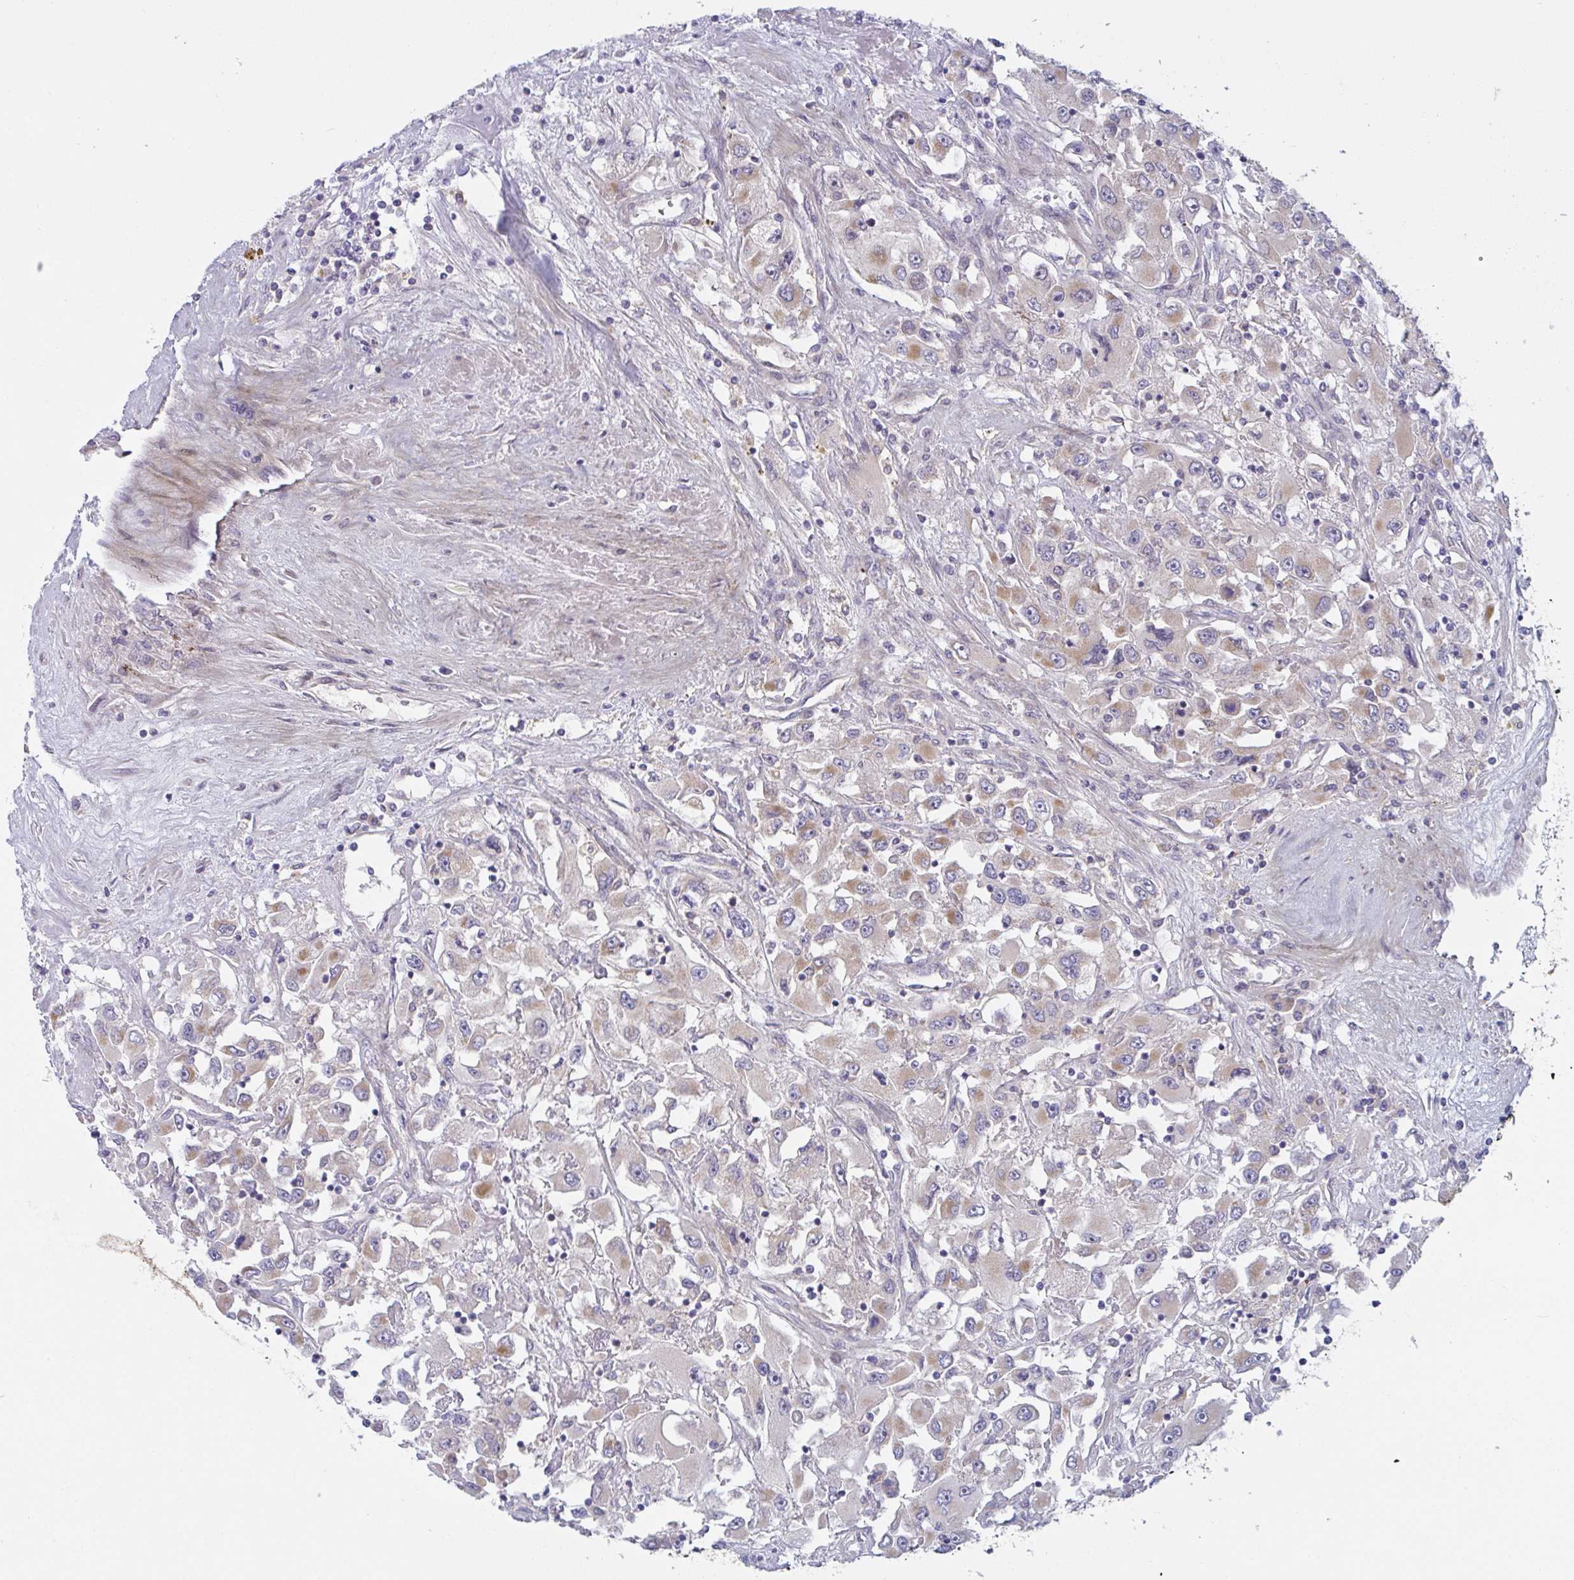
{"staining": {"intensity": "moderate", "quantity": "<25%", "location": "cytoplasmic/membranous"}, "tissue": "renal cancer", "cell_type": "Tumor cells", "image_type": "cancer", "snomed": [{"axis": "morphology", "description": "Adenocarcinoma, NOS"}, {"axis": "topography", "description": "Kidney"}], "caption": "A micrograph showing moderate cytoplasmic/membranous expression in approximately <25% of tumor cells in adenocarcinoma (renal), as visualized by brown immunohistochemical staining.", "gene": "MRPS2", "patient": {"sex": "female", "age": 52}}